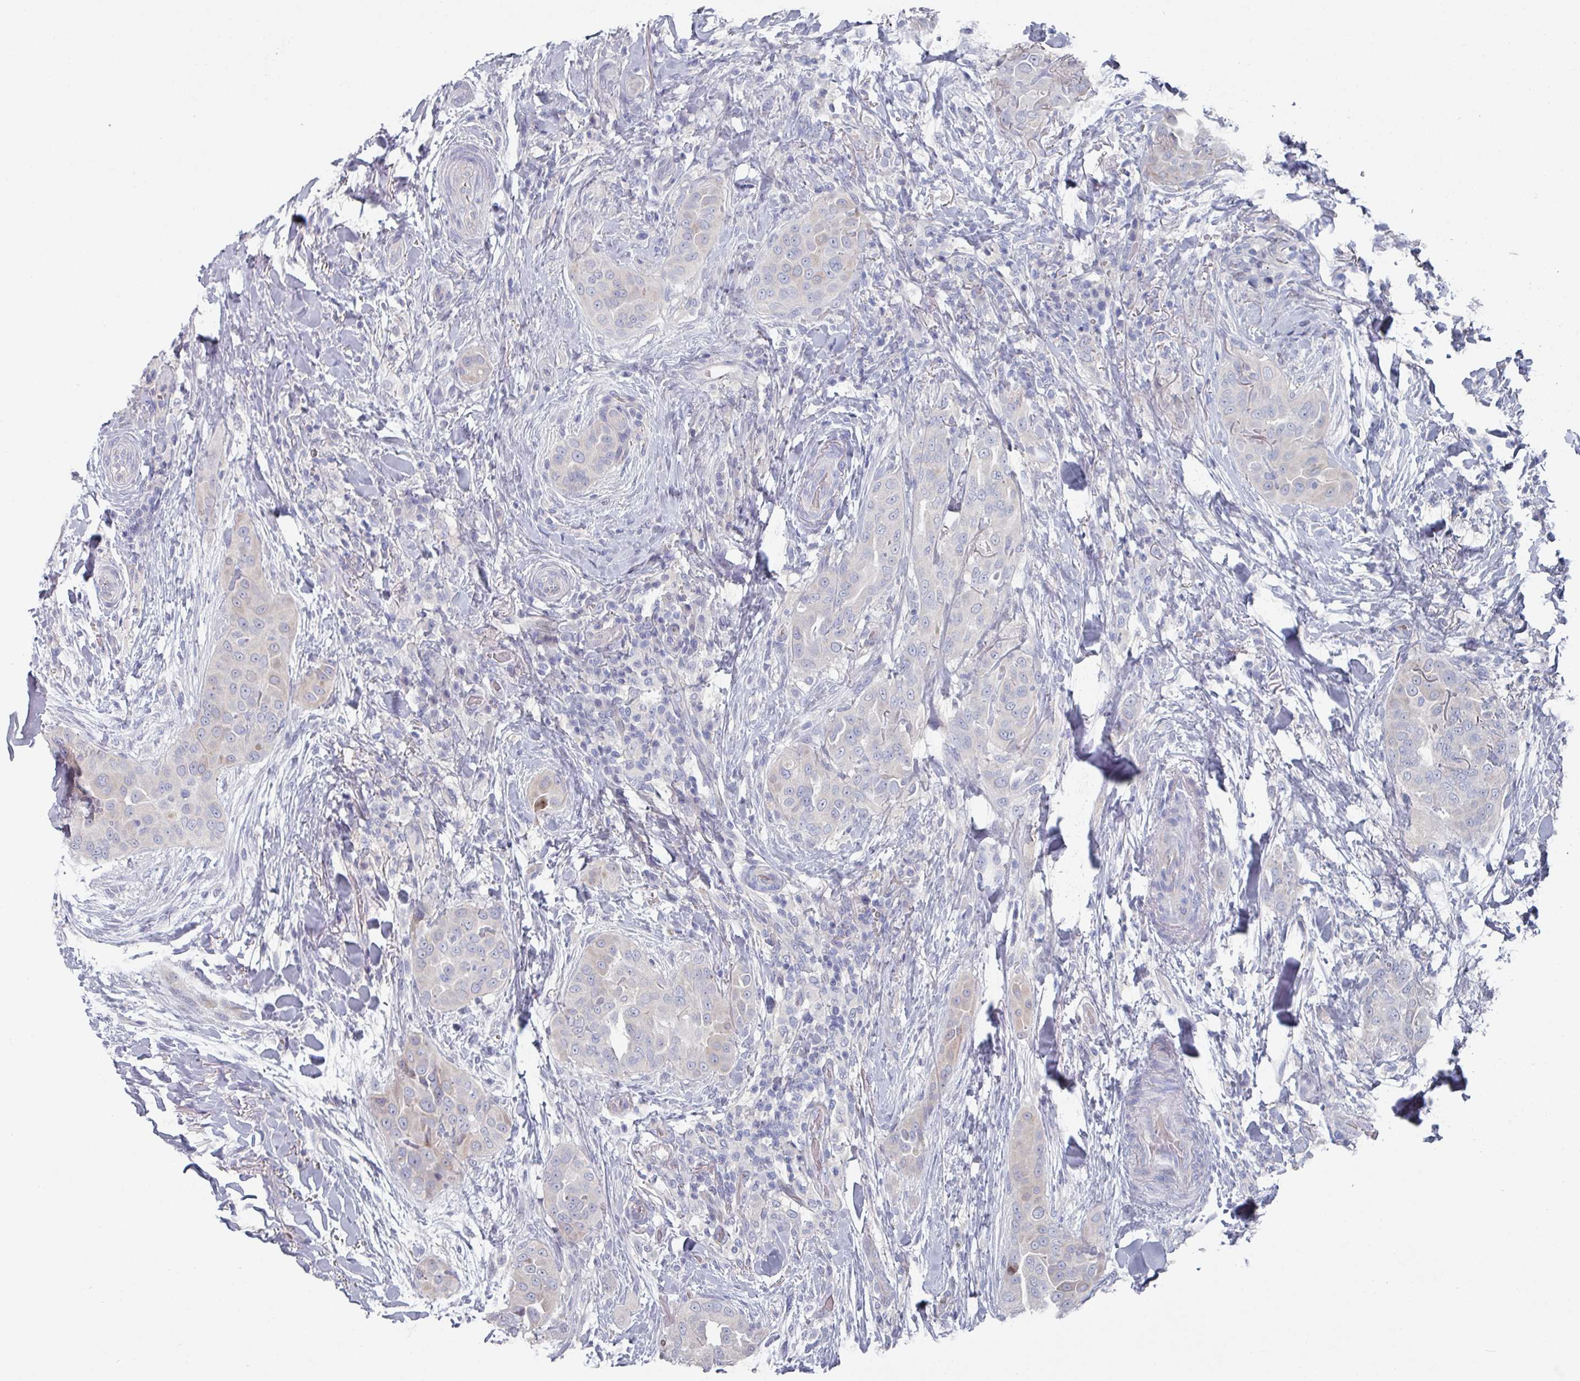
{"staining": {"intensity": "negative", "quantity": "none", "location": "none"}, "tissue": "thyroid cancer", "cell_type": "Tumor cells", "image_type": "cancer", "snomed": [{"axis": "morphology", "description": "Papillary adenocarcinoma, NOS"}, {"axis": "topography", "description": "Thyroid gland"}], "caption": "Protein analysis of thyroid cancer (papillary adenocarcinoma) displays no significant staining in tumor cells. (DAB (3,3'-diaminobenzidine) immunohistochemistry, high magnification).", "gene": "EFL1", "patient": {"sex": "male", "age": 61}}